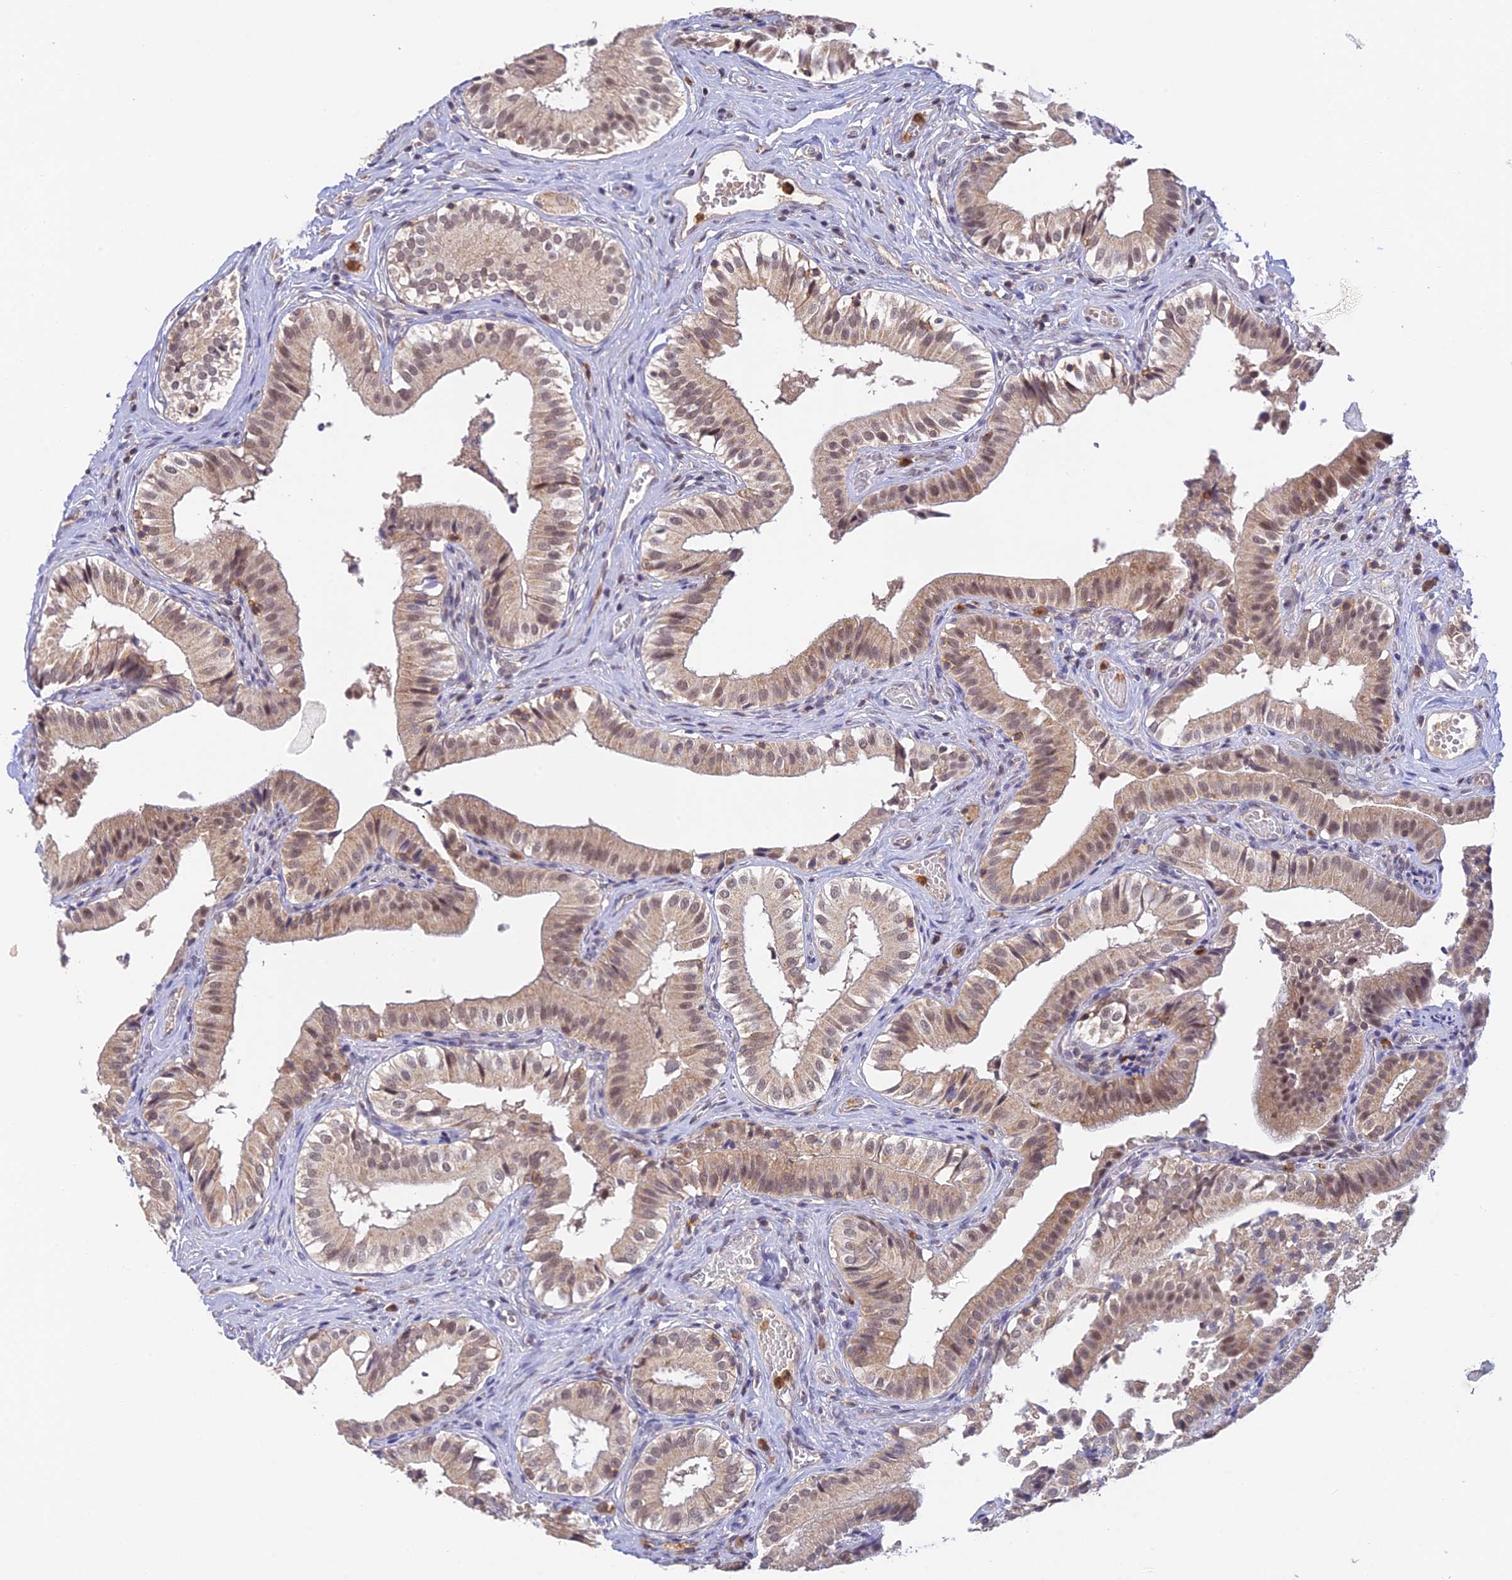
{"staining": {"intensity": "moderate", "quantity": "25%-75%", "location": "cytoplasmic/membranous,nuclear"}, "tissue": "gallbladder", "cell_type": "Glandular cells", "image_type": "normal", "snomed": [{"axis": "morphology", "description": "Normal tissue, NOS"}, {"axis": "topography", "description": "Gallbladder"}], "caption": "Gallbladder stained with a brown dye reveals moderate cytoplasmic/membranous,nuclear positive positivity in about 25%-75% of glandular cells.", "gene": "PEX16", "patient": {"sex": "female", "age": 47}}